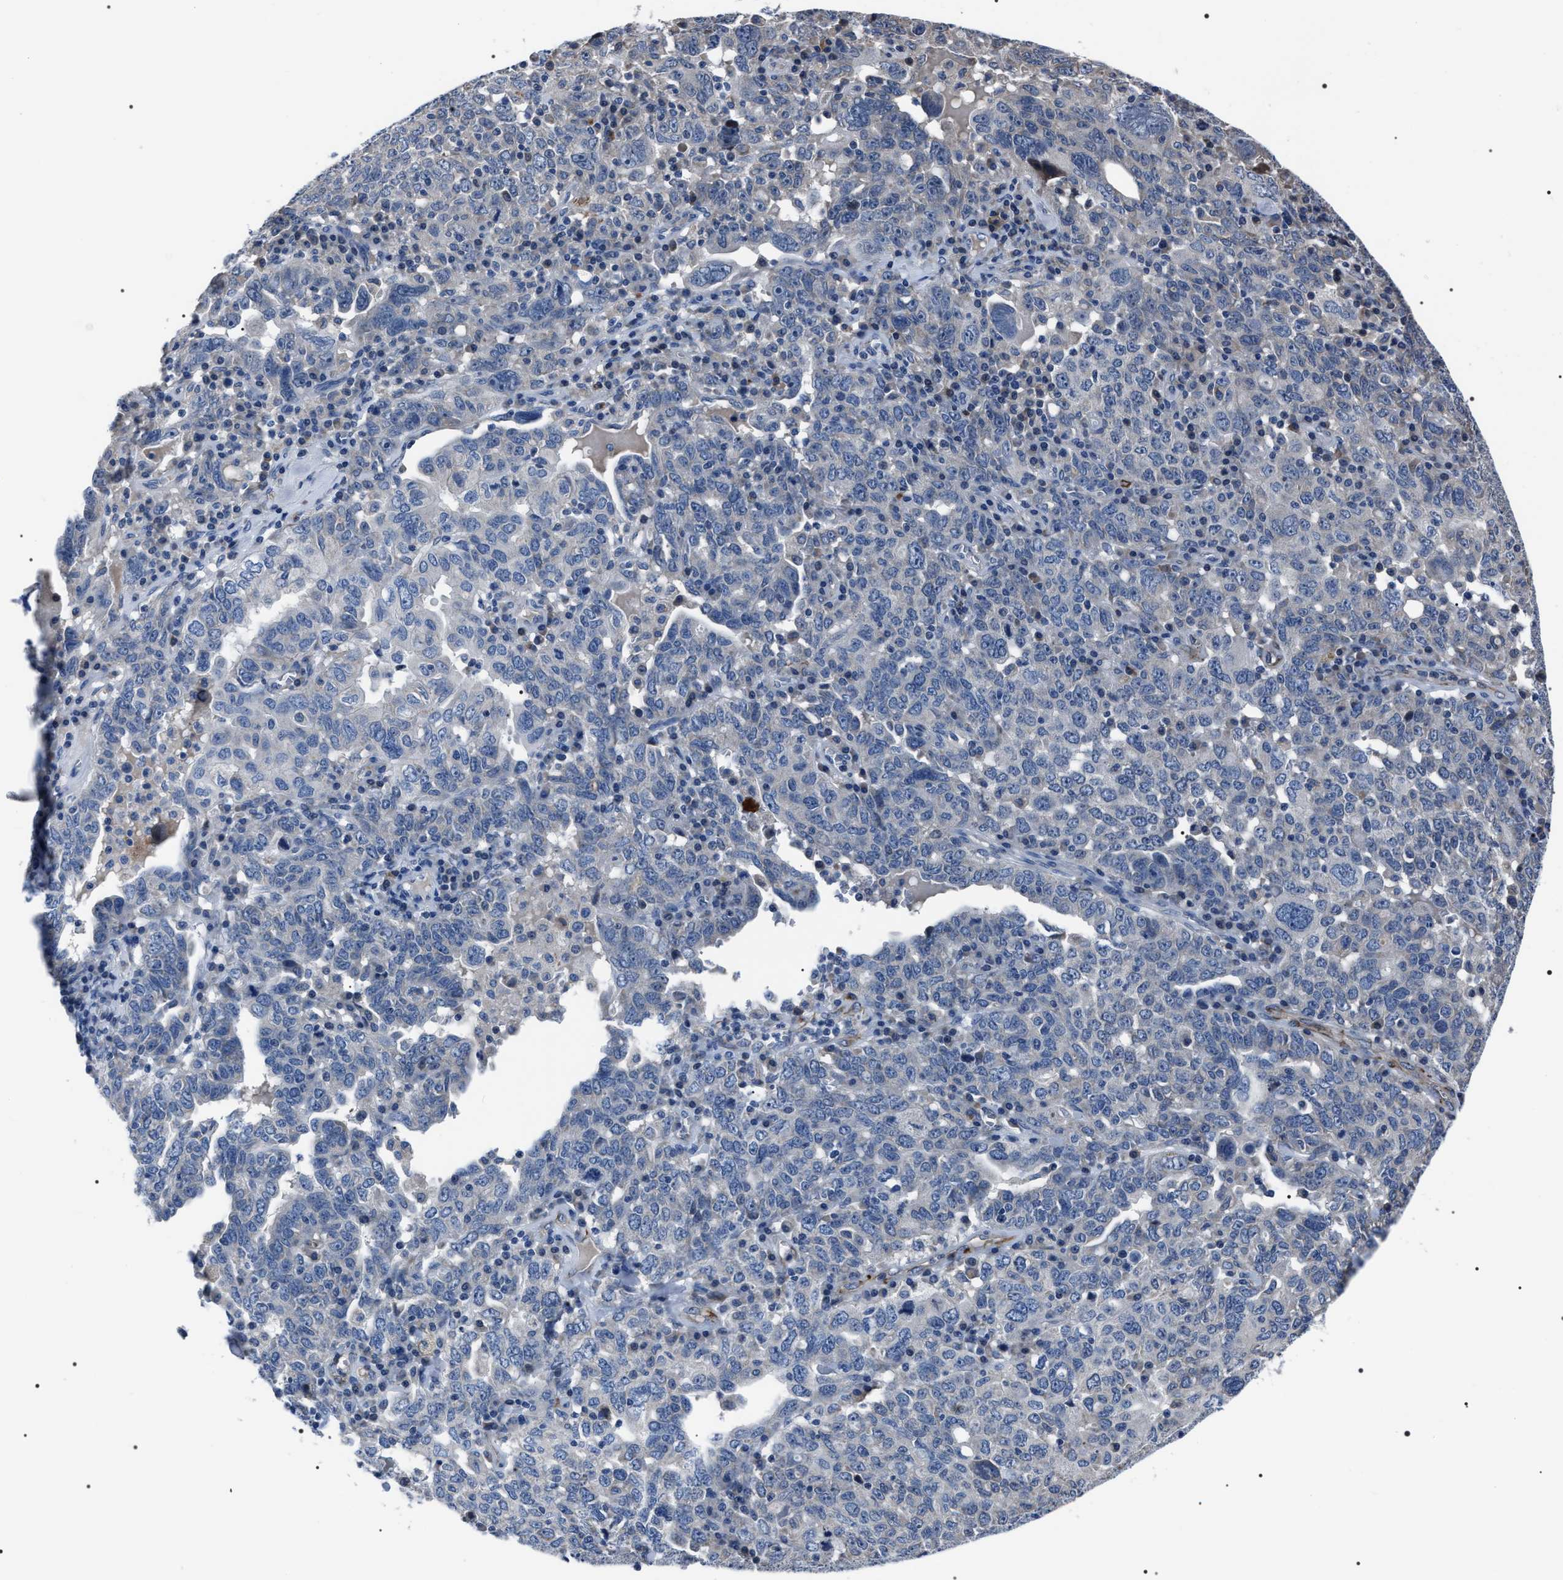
{"staining": {"intensity": "negative", "quantity": "none", "location": "none"}, "tissue": "ovarian cancer", "cell_type": "Tumor cells", "image_type": "cancer", "snomed": [{"axis": "morphology", "description": "Carcinoma, endometroid"}, {"axis": "topography", "description": "Ovary"}], "caption": "The immunohistochemistry photomicrograph has no significant expression in tumor cells of ovarian cancer (endometroid carcinoma) tissue.", "gene": "PKD1L1", "patient": {"sex": "female", "age": 62}}